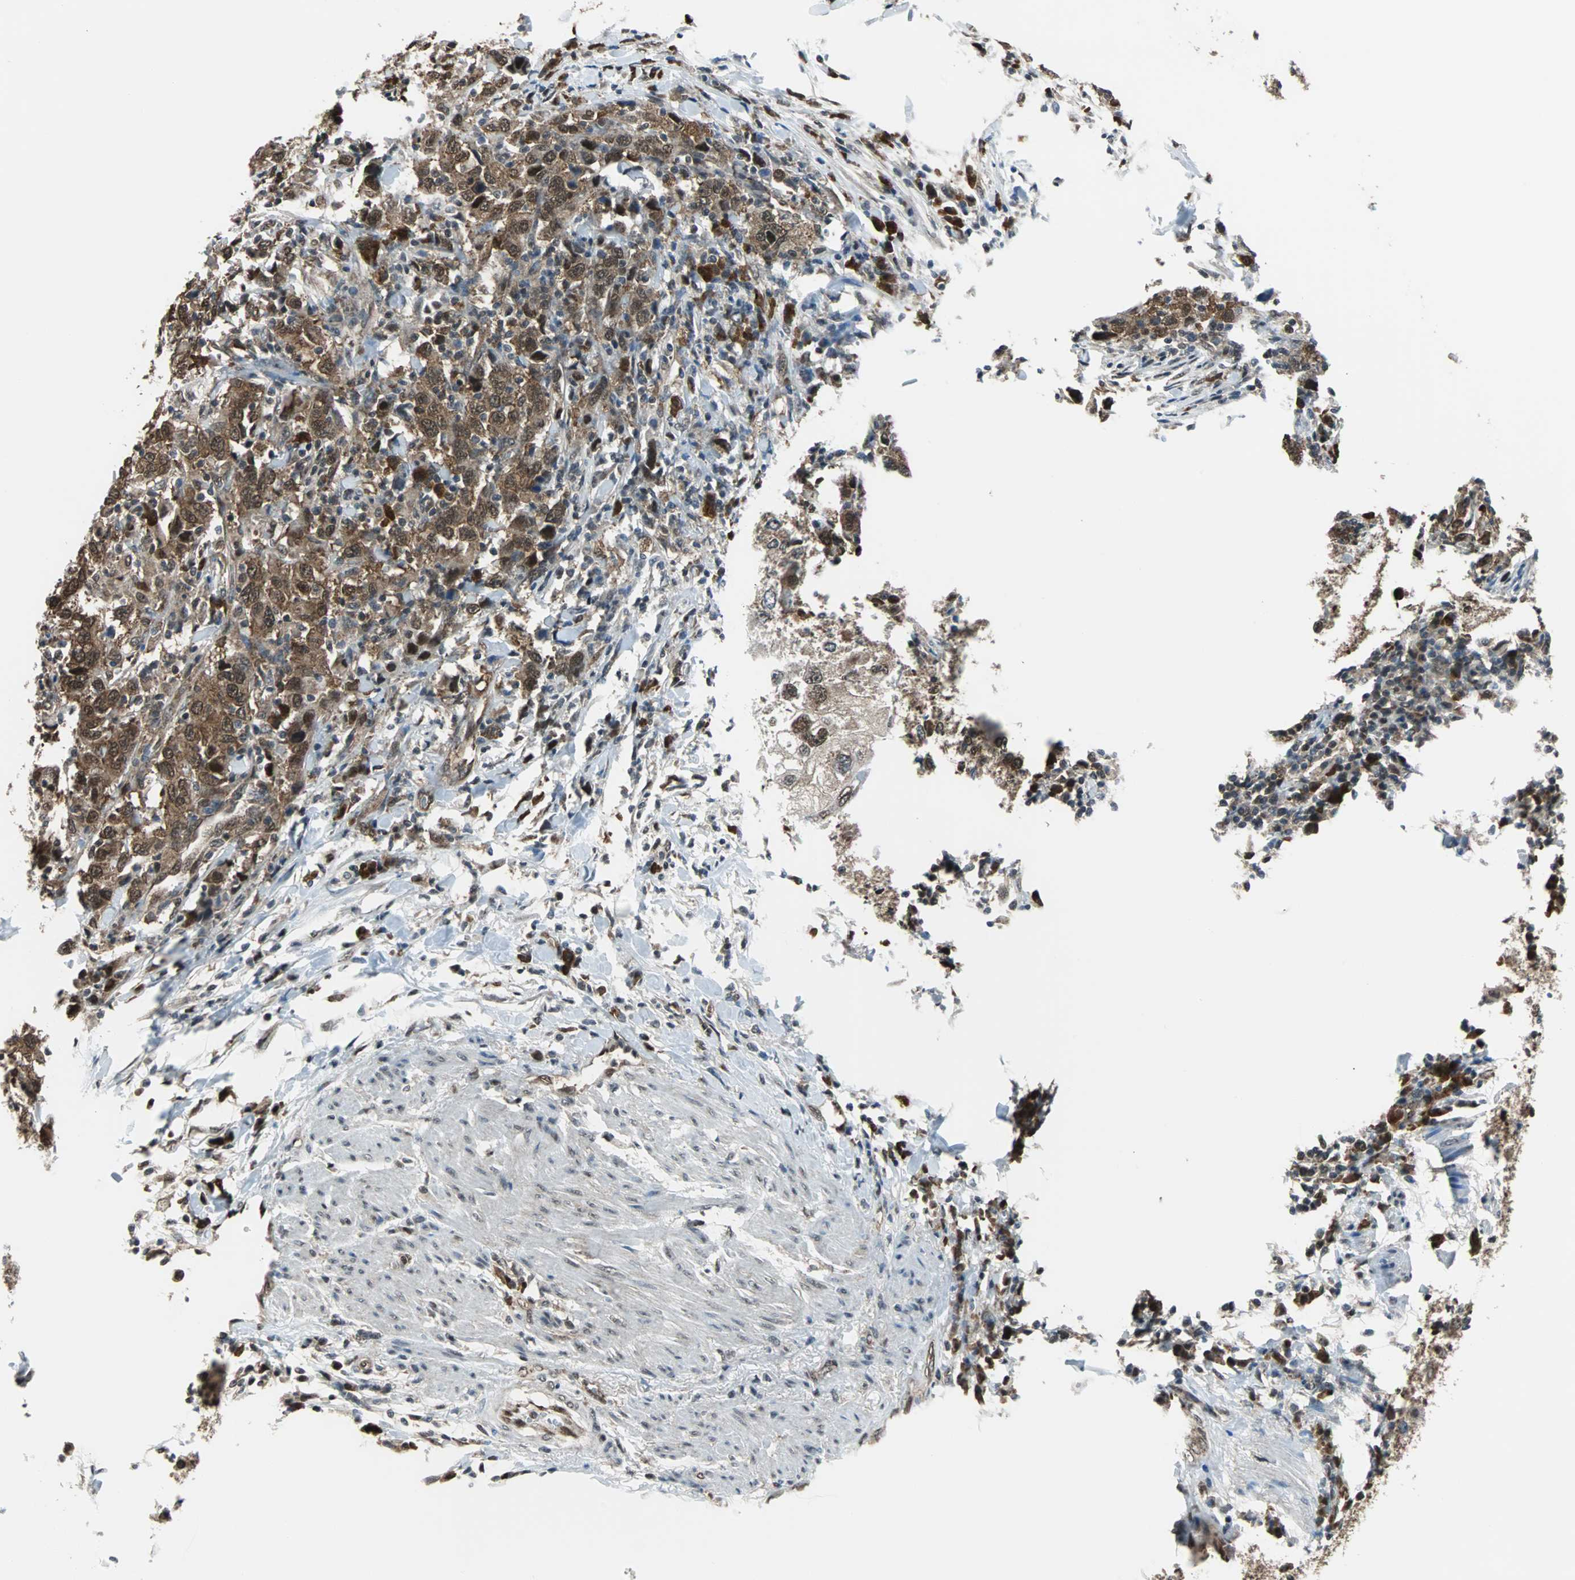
{"staining": {"intensity": "strong", "quantity": ">75%", "location": "cytoplasmic/membranous,nuclear"}, "tissue": "urothelial cancer", "cell_type": "Tumor cells", "image_type": "cancer", "snomed": [{"axis": "morphology", "description": "Urothelial carcinoma, High grade"}, {"axis": "topography", "description": "Urinary bladder"}], "caption": "Urothelial cancer was stained to show a protein in brown. There is high levels of strong cytoplasmic/membranous and nuclear staining in approximately >75% of tumor cells. The protein is shown in brown color, while the nuclei are stained blue.", "gene": "VCP", "patient": {"sex": "male", "age": 61}}